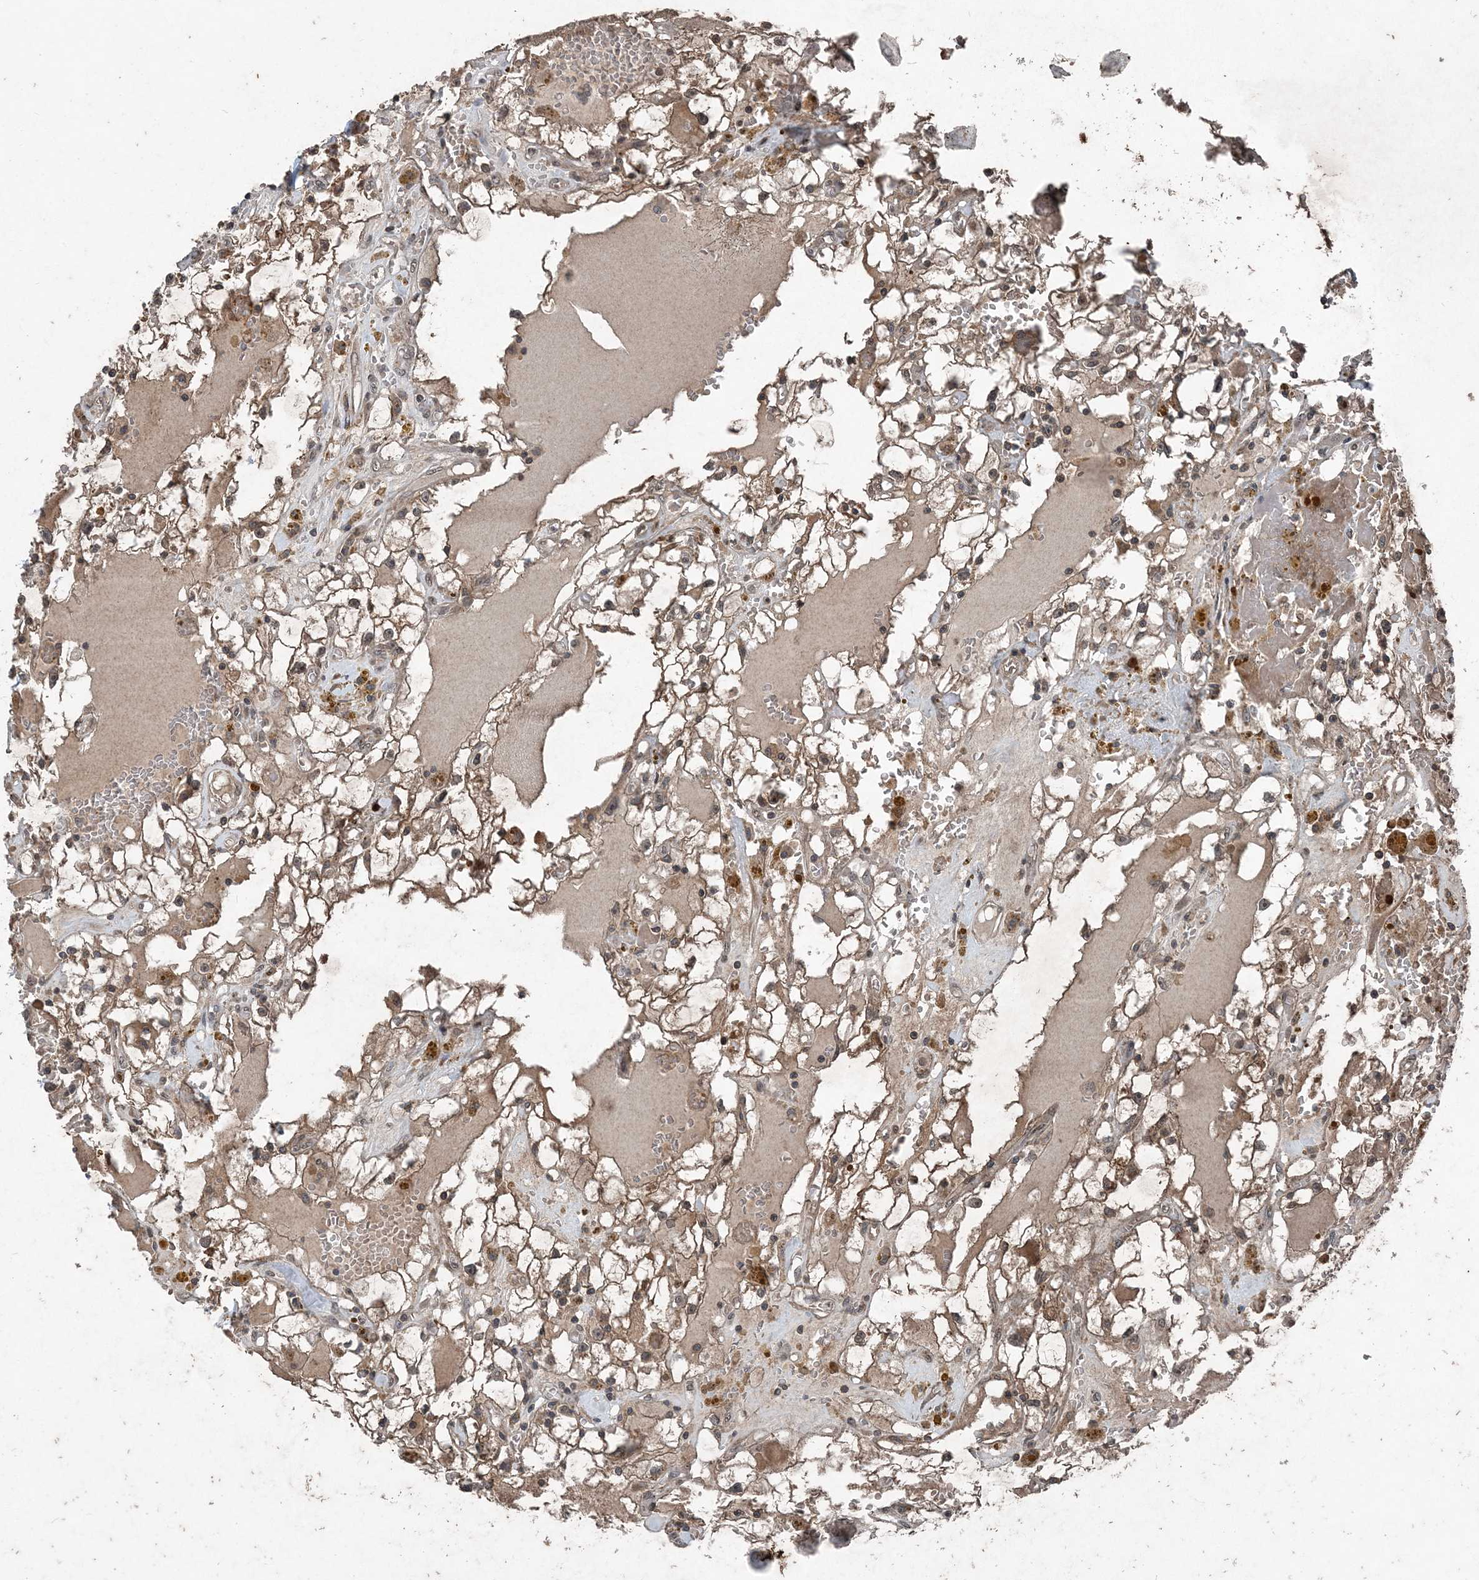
{"staining": {"intensity": "weak", "quantity": "25%-75%", "location": "cytoplasmic/membranous"}, "tissue": "renal cancer", "cell_type": "Tumor cells", "image_type": "cancer", "snomed": [{"axis": "morphology", "description": "Adenocarcinoma, NOS"}, {"axis": "topography", "description": "Kidney"}], "caption": "Renal cancer stained with immunohistochemistry demonstrates weak cytoplasmic/membranous positivity in about 25%-75% of tumor cells.", "gene": "CFL1", "patient": {"sex": "male", "age": 56}}